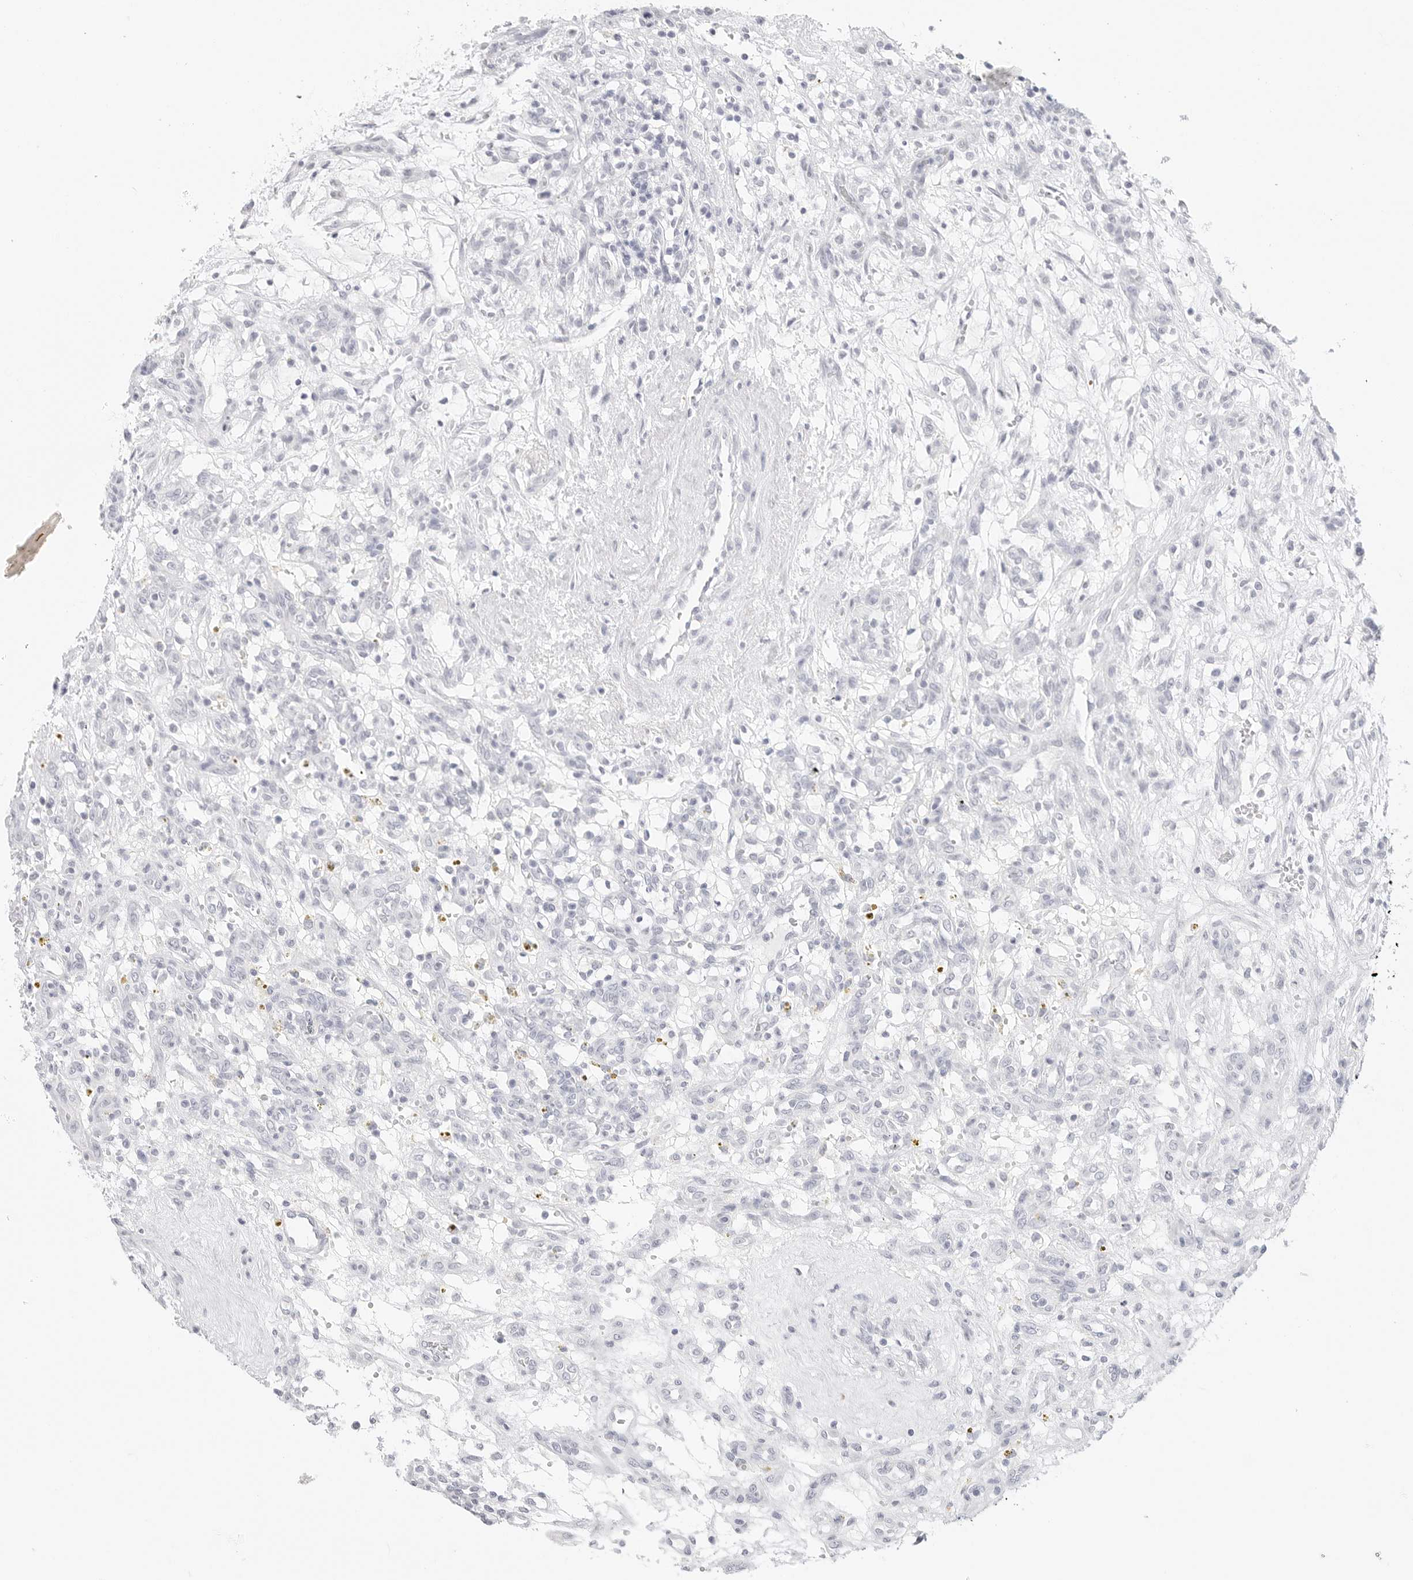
{"staining": {"intensity": "negative", "quantity": "none", "location": "none"}, "tissue": "renal cancer", "cell_type": "Tumor cells", "image_type": "cancer", "snomed": [{"axis": "morphology", "description": "Adenocarcinoma, NOS"}, {"axis": "topography", "description": "Kidney"}], "caption": "Protein analysis of renal adenocarcinoma exhibits no significant expression in tumor cells.", "gene": "HMGCS2", "patient": {"sex": "female", "age": 57}}